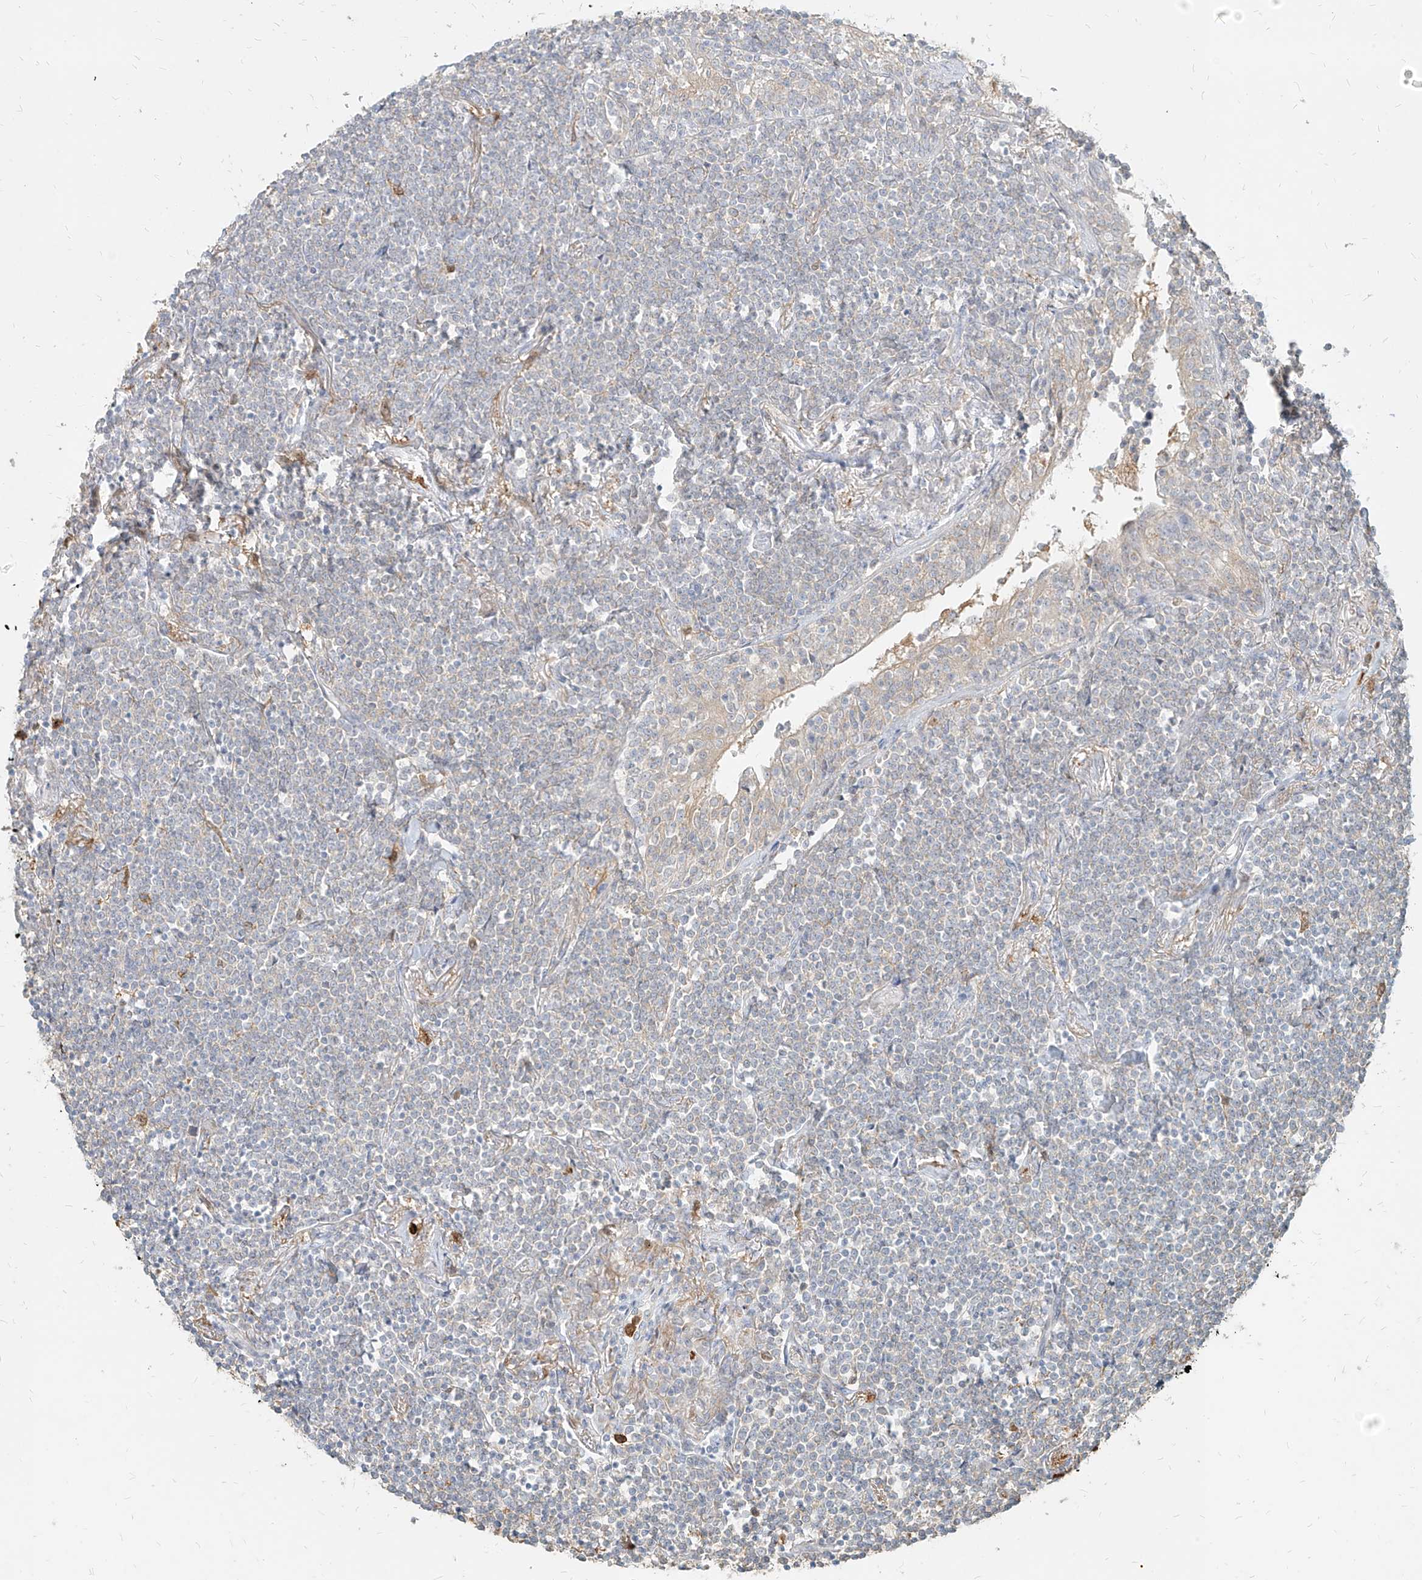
{"staining": {"intensity": "negative", "quantity": "none", "location": "none"}, "tissue": "lymphoma", "cell_type": "Tumor cells", "image_type": "cancer", "snomed": [{"axis": "morphology", "description": "Malignant lymphoma, non-Hodgkin's type, Low grade"}, {"axis": "topography", "description": "Lung"}], "caption": "Tumor cells are negative for protein expression in human lymphoma.", "gene": "PGD", "patient": {"sex": "female", "age": 71}}